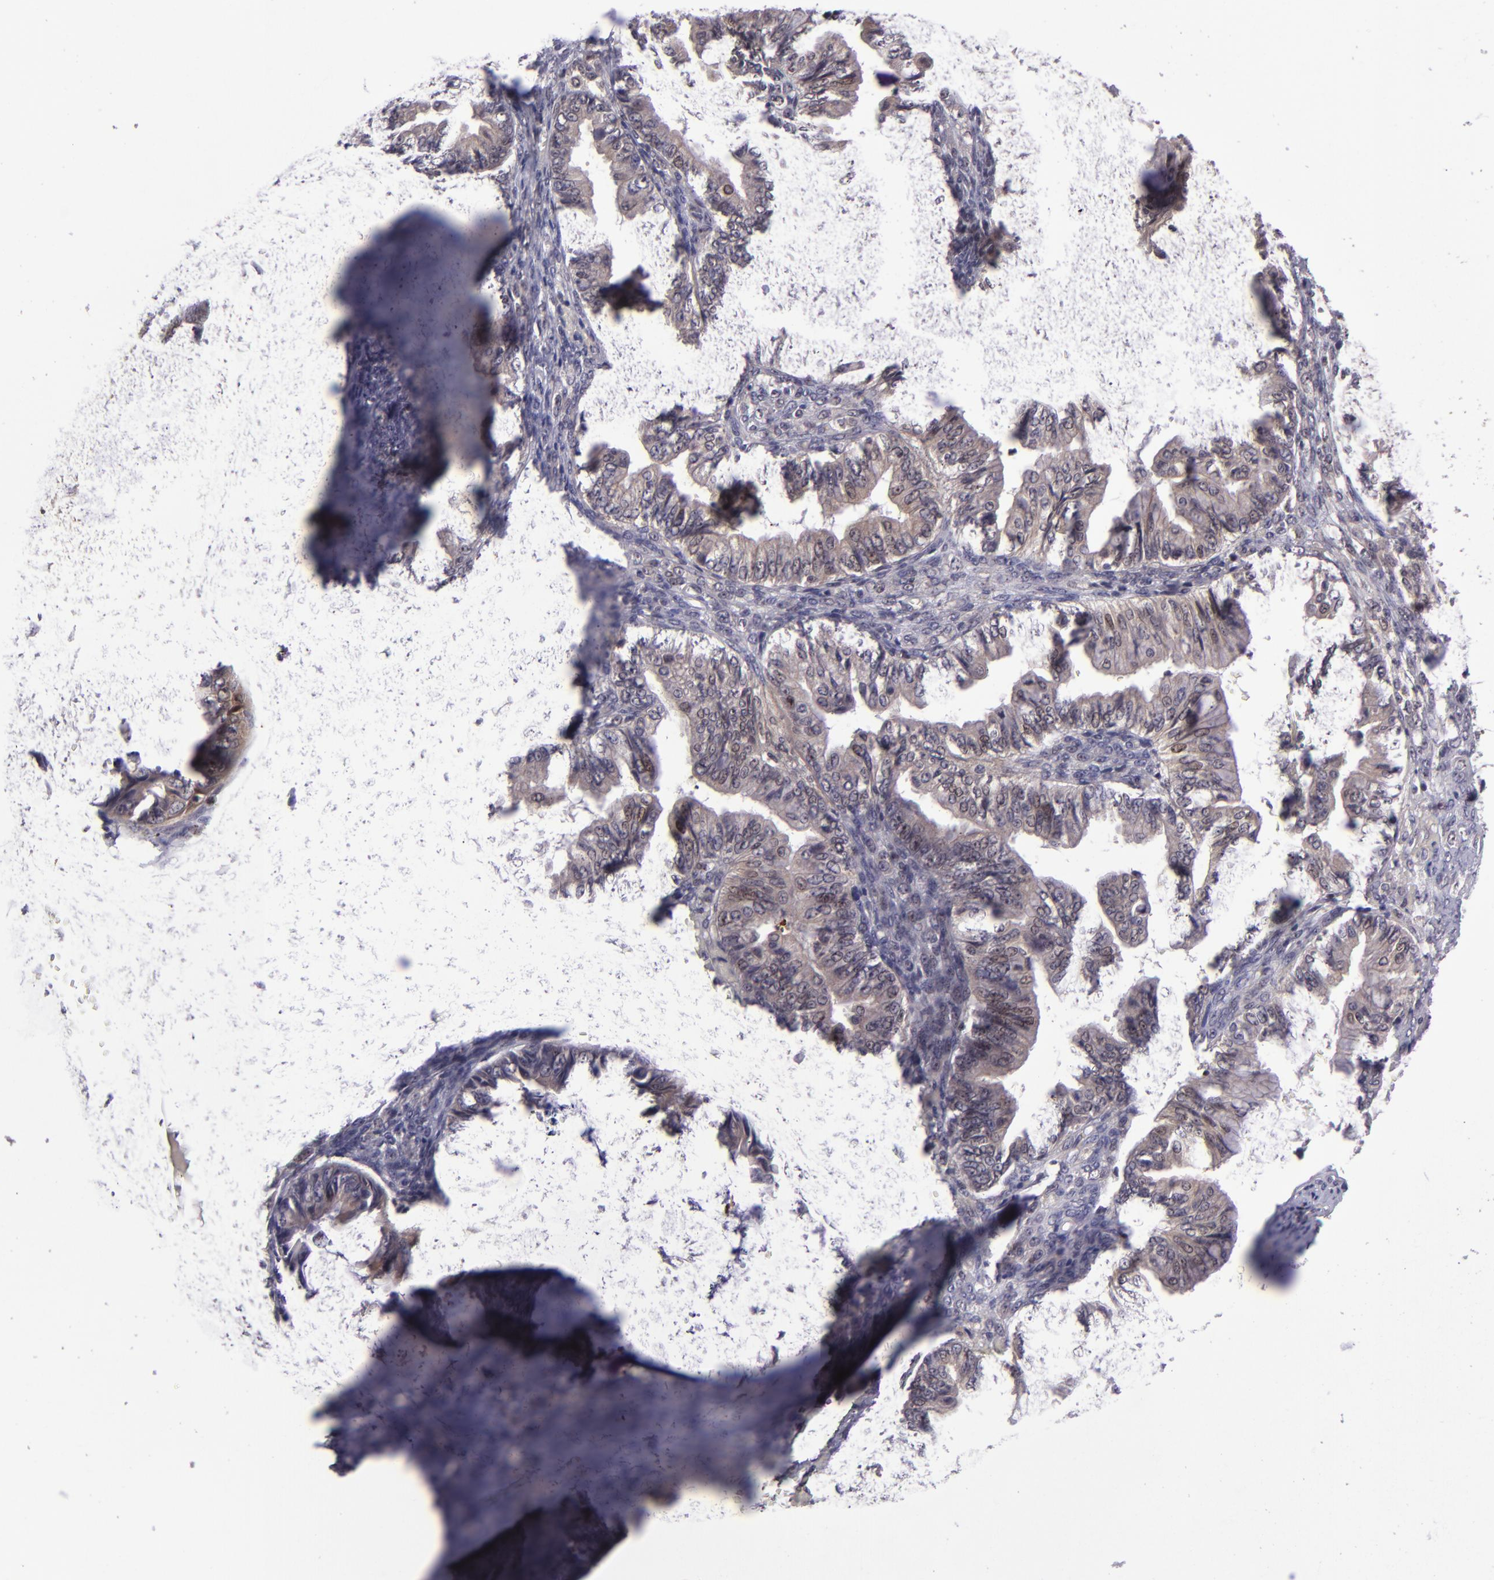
{"staining": {"intensity": "weak", "quantity": ">75%", "location": "nuclear"}, "tissue": "ovarian cancer", "cell_type": "Tumor cells", "image_type": "cancer", "snomed": [{"axis": "morphology", "description": "Cystadenocarcinoma, mucinous, NOS"}, {"axis": "topography", "description": "Ovary"}], "caption": "Weak nuclear protein expression is seen in about >75% of tumor cells in ovarian cancer (mucinous cystadenocarcinoma).", "gene": "PCNX4", "patient": {"sex": "female", "age": 36}}